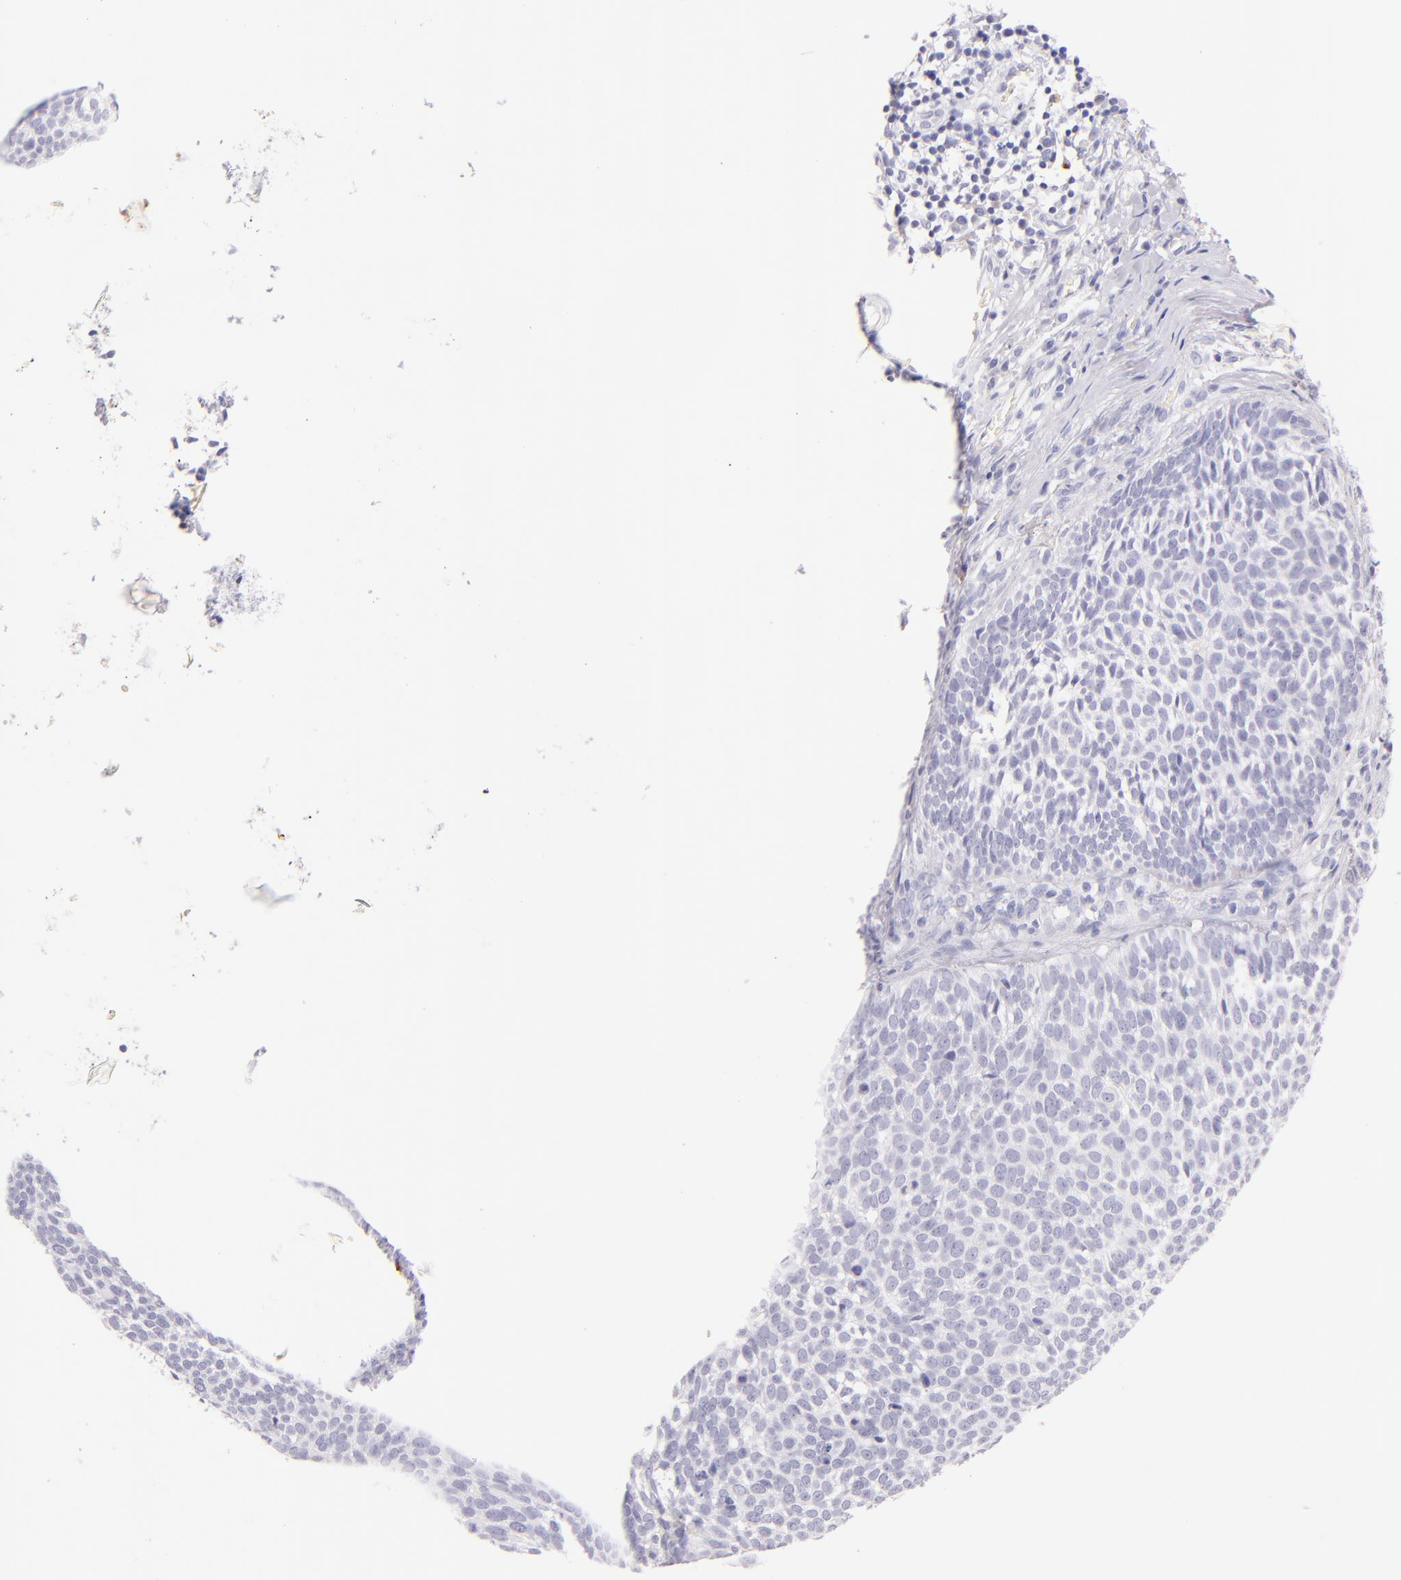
{"staining": {"intensity": "negative", "quantity": "none", "location": "none"}, "tissue": "skin cancer", "cell_type": "Tumor cells", "image_type": "cancer", "snomed": [{"axis": "morphology", "description": "Basal cell carcinoma"}, {"axis": "topography", "description": "Skin"}], "caption": "Immunohistochemistry histopathology image of human skin cancer (basal cell carcinoma) stained for a protein (brown), which exhibits no expression in tumor cells.", "gene": "SDC1", "patient": {"sex": "male", "age": 63}}